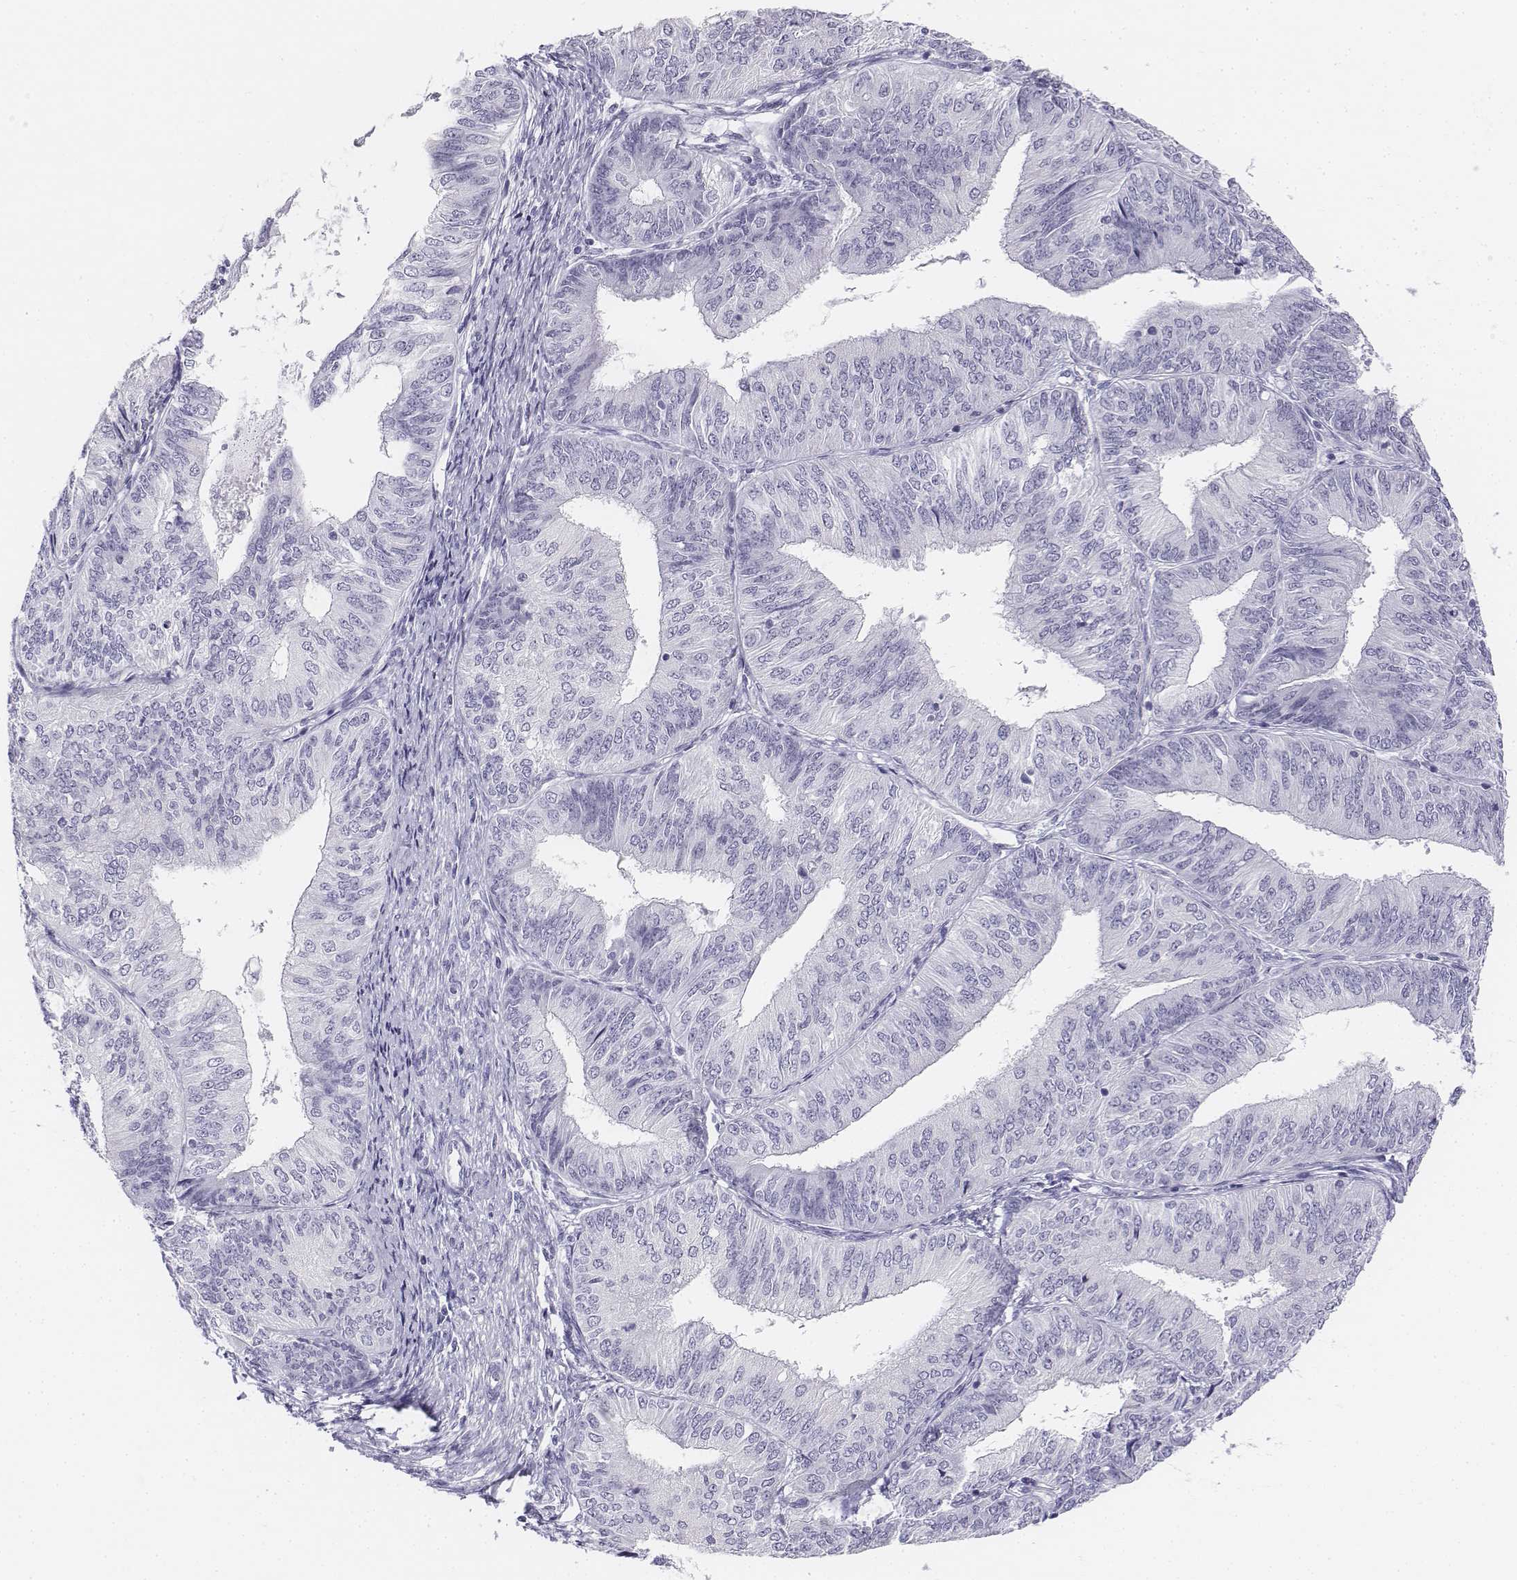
{"staining": {"intensity": "negative", "quantity": "none", "location": "none"}, "tissue": "endometrial cancer", "cell_type": "Tumor cells", "image_type": "cancer", "snomed": [{"axis": "morphology", "description": "Adenocarcinoma, NOS"}, {"axis": "topography", "description": "Endometrium"}], "caption": "DAB immunohistochemical staining of endometrial cancer reveals no significant staining in tumor cells. Brightfield microscopy of IHC stained with DAB (3,3'-diaminobenzidine) (brown) and hematoxylin (blue), captured at high magnification.", "gene": "UCN2", "patient": {"sex": "female", "age": 58}}